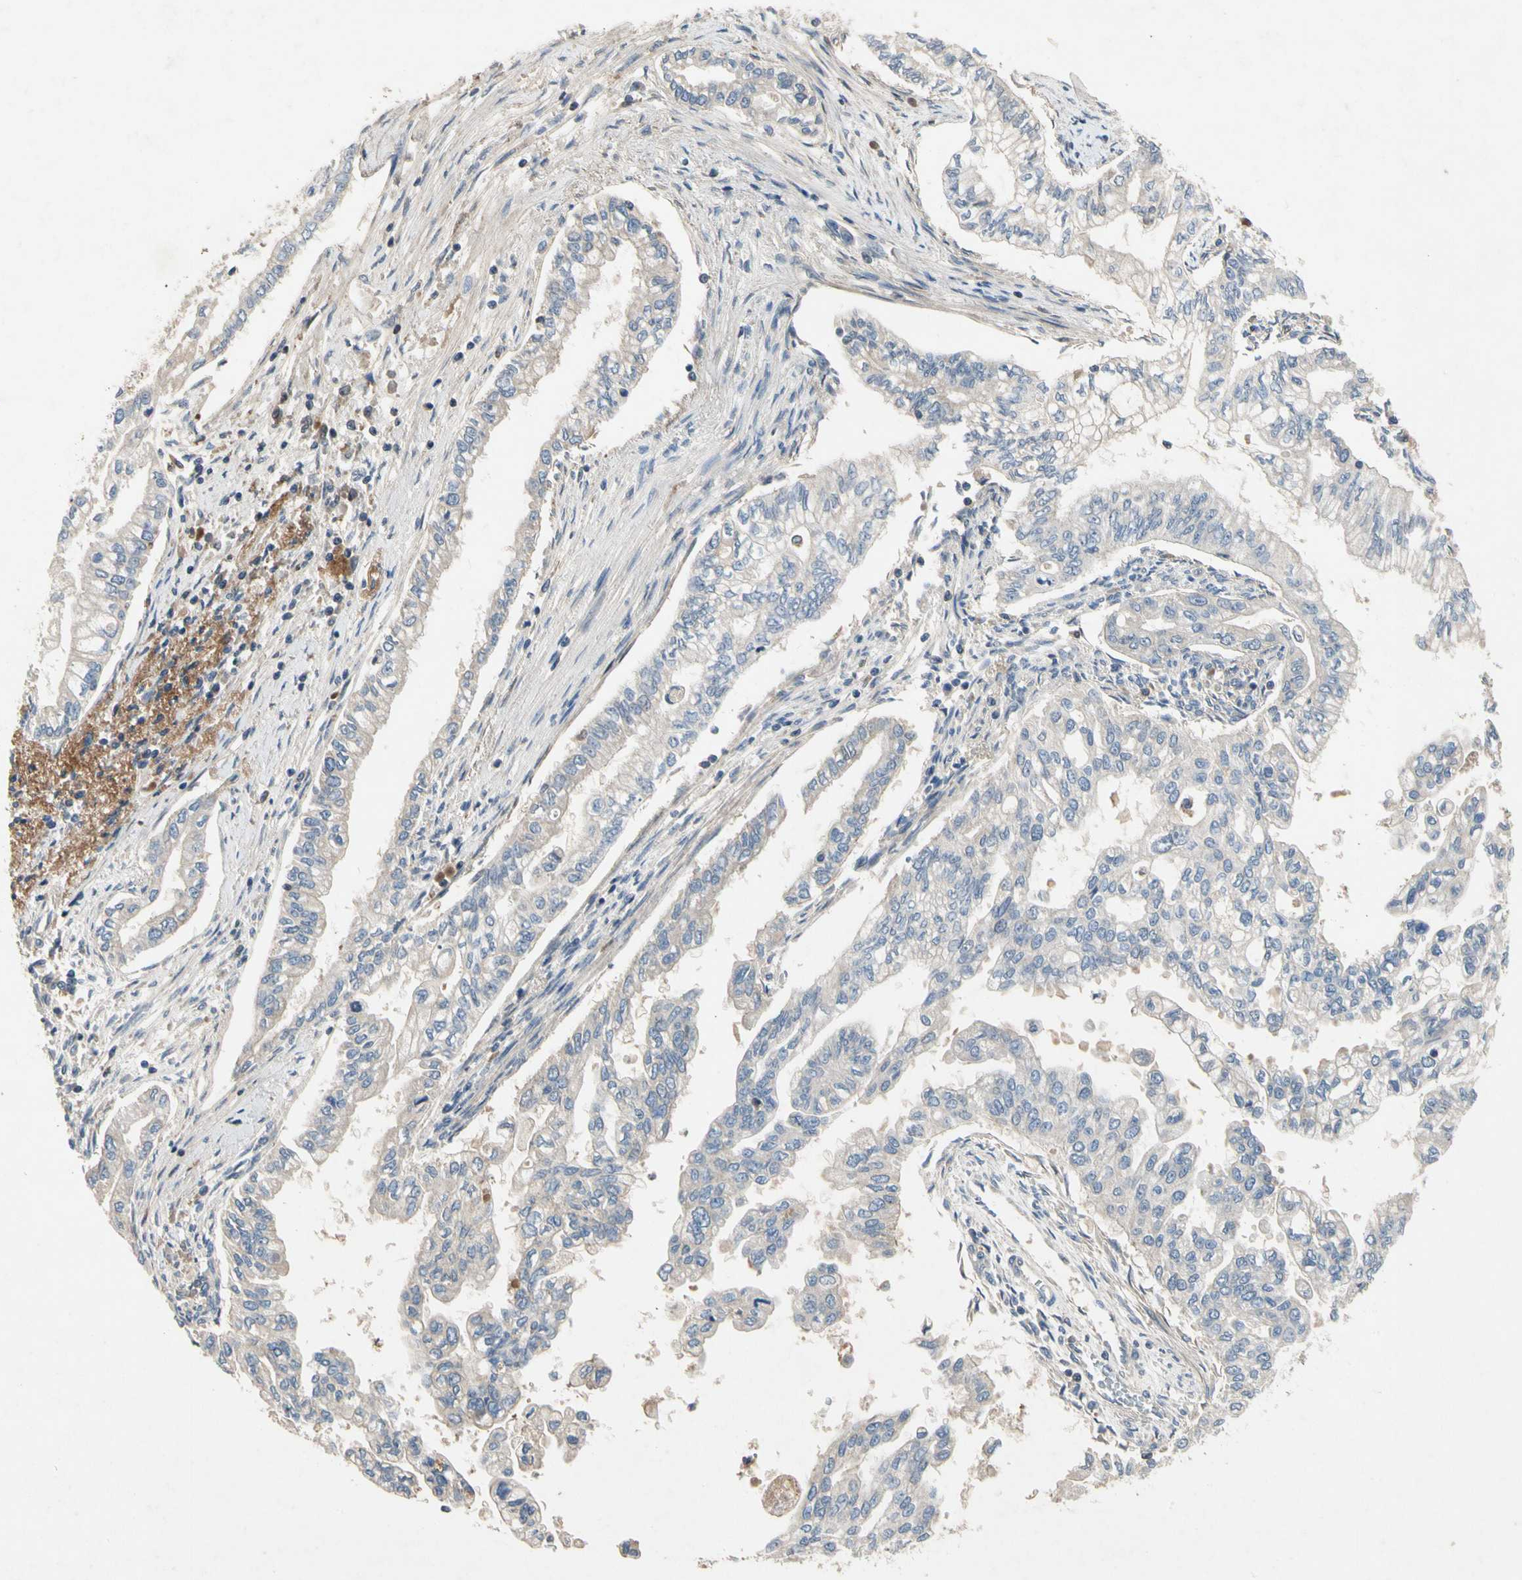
{"staining": {"intensity": "negative", "quantity": "none", "location": "none"}, "tissue": "pancreatic cancer", "cell_type": "Tumor cells", "image_type": "cancer", "snomed": [{"axis": "morphology", "description": "Normal tissue, NOS"}, {"axis": "topography", "description": "Pancreas"}], "caption": "The histopathology image shows no staining of tumor cells in pancreatic cancer.", "gene": "CRTAC1", "patient": {"sex": "male", "age": 42}}